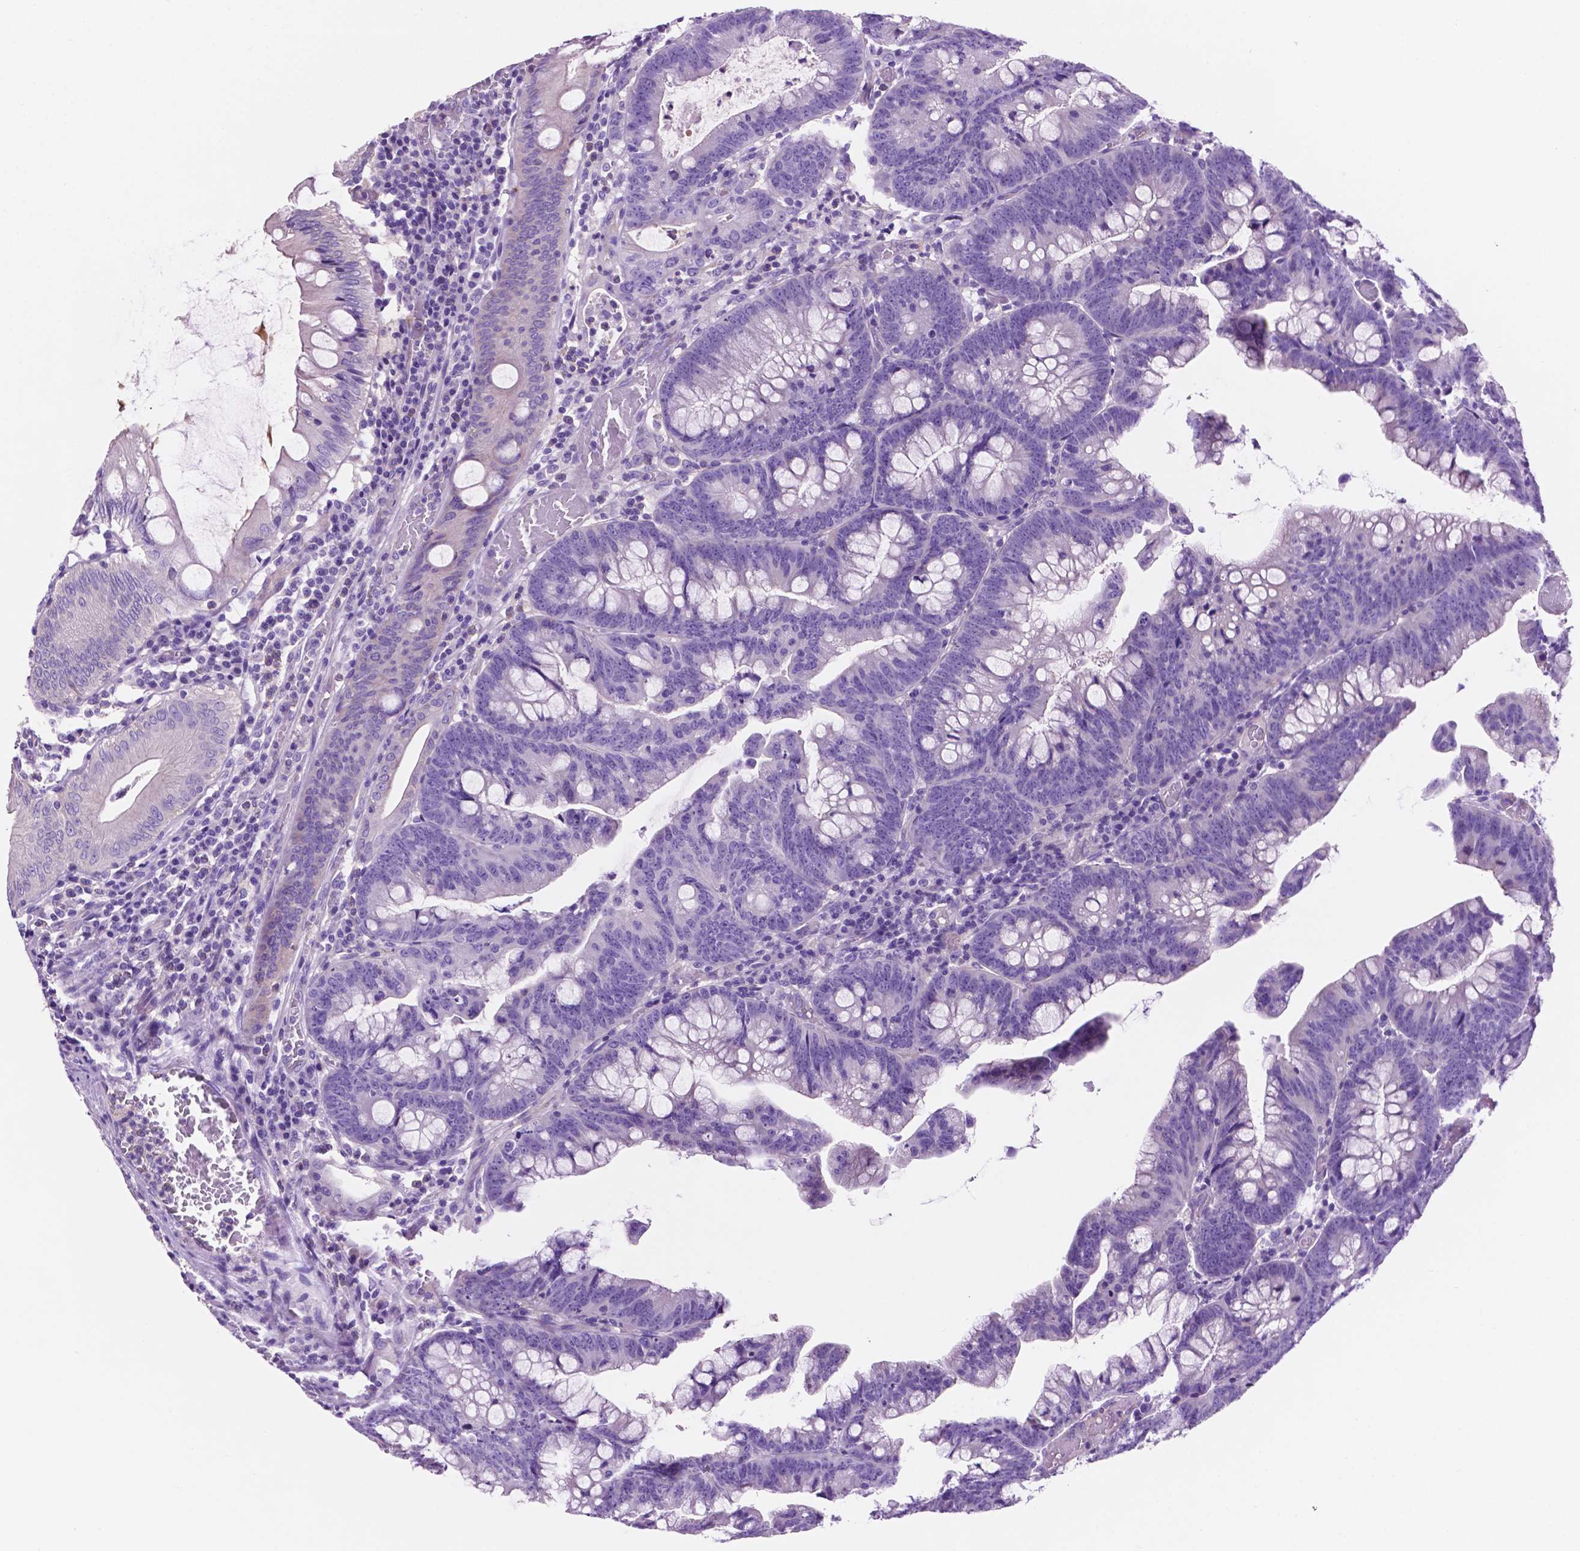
{"staining": {"intensity": "negative", "quantity": "none", "location": "none"}, "tissue": "colorectal cancer", "cell_type": "Tumor cells", "image_type": "cancer", "snomed": [{"axis": "morphology", "description": "Adenocarcinoma, NOS"}, {"axis": "topography", "description": "Colon"}], "caption": "High power microscopy micrograph of an immunohistochemistry (IHC) photomicrograph of colorectal cancer (adenocarcinoma), revealing no significant expression in tumor cells.", "gene": "IGFN1", "patient": {"sex": "male", "age": 62}}